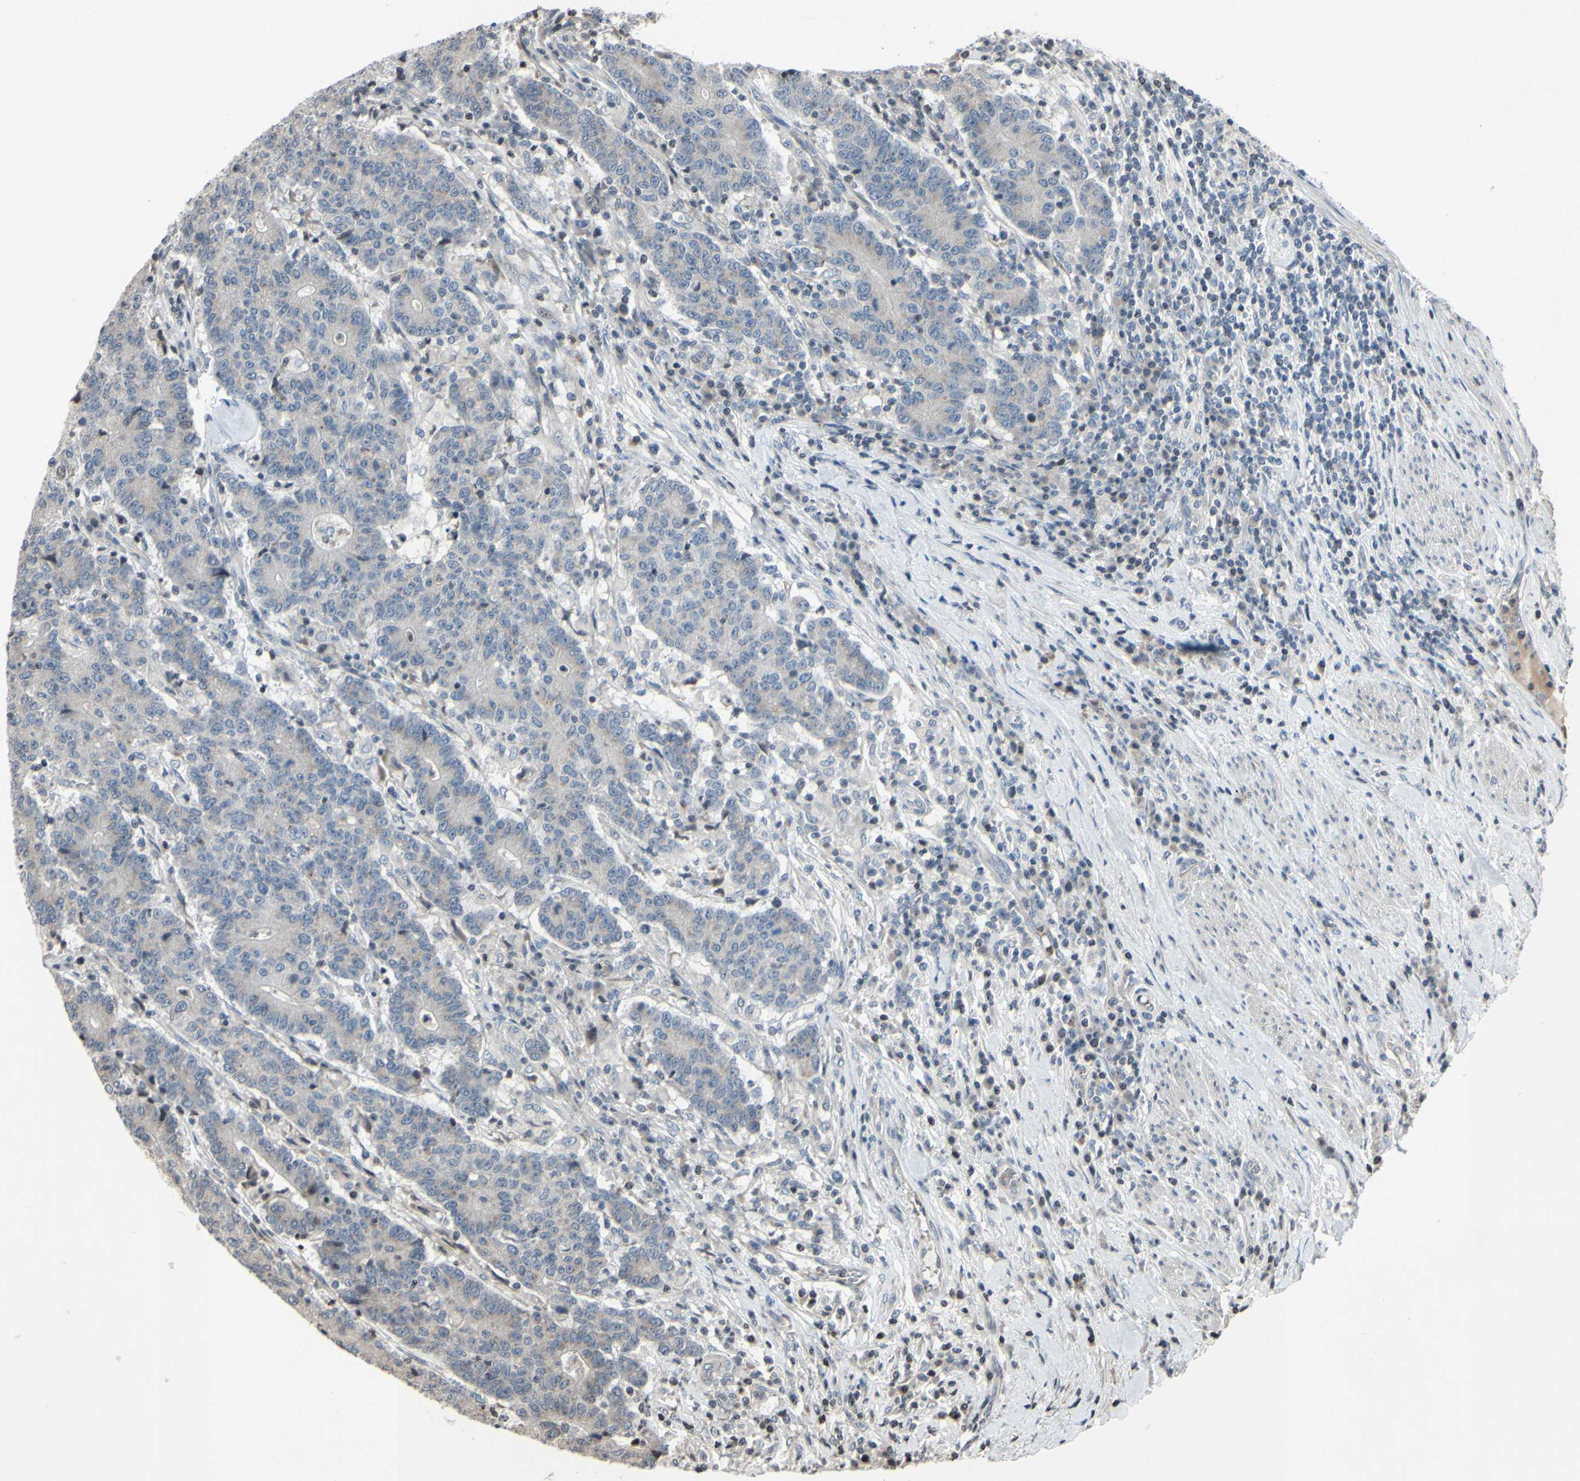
{"staining": {"intensity": "negative", "quantity": "none", "location": "none"}, "tissue": "colorectal cancer", "cell_type": "Tumor cells", "image_type": "cancer", "snomed": [{"axis": "morphology", "description": "Normal tissue, NOS"}, {"axis": "morphology", "description": "Adenocarcinoma, NOS"}, {"axis": "topography", "description": "Colon"}], "caption": "Immunohistochemistry (IHC) photomicrograph of human adenocarcinoma (colorectal) stained for a protein (brown), which reveals no expression in tumor cells.", "gene": "ARG1", "patient": {"sex": "female", "age": 75}}